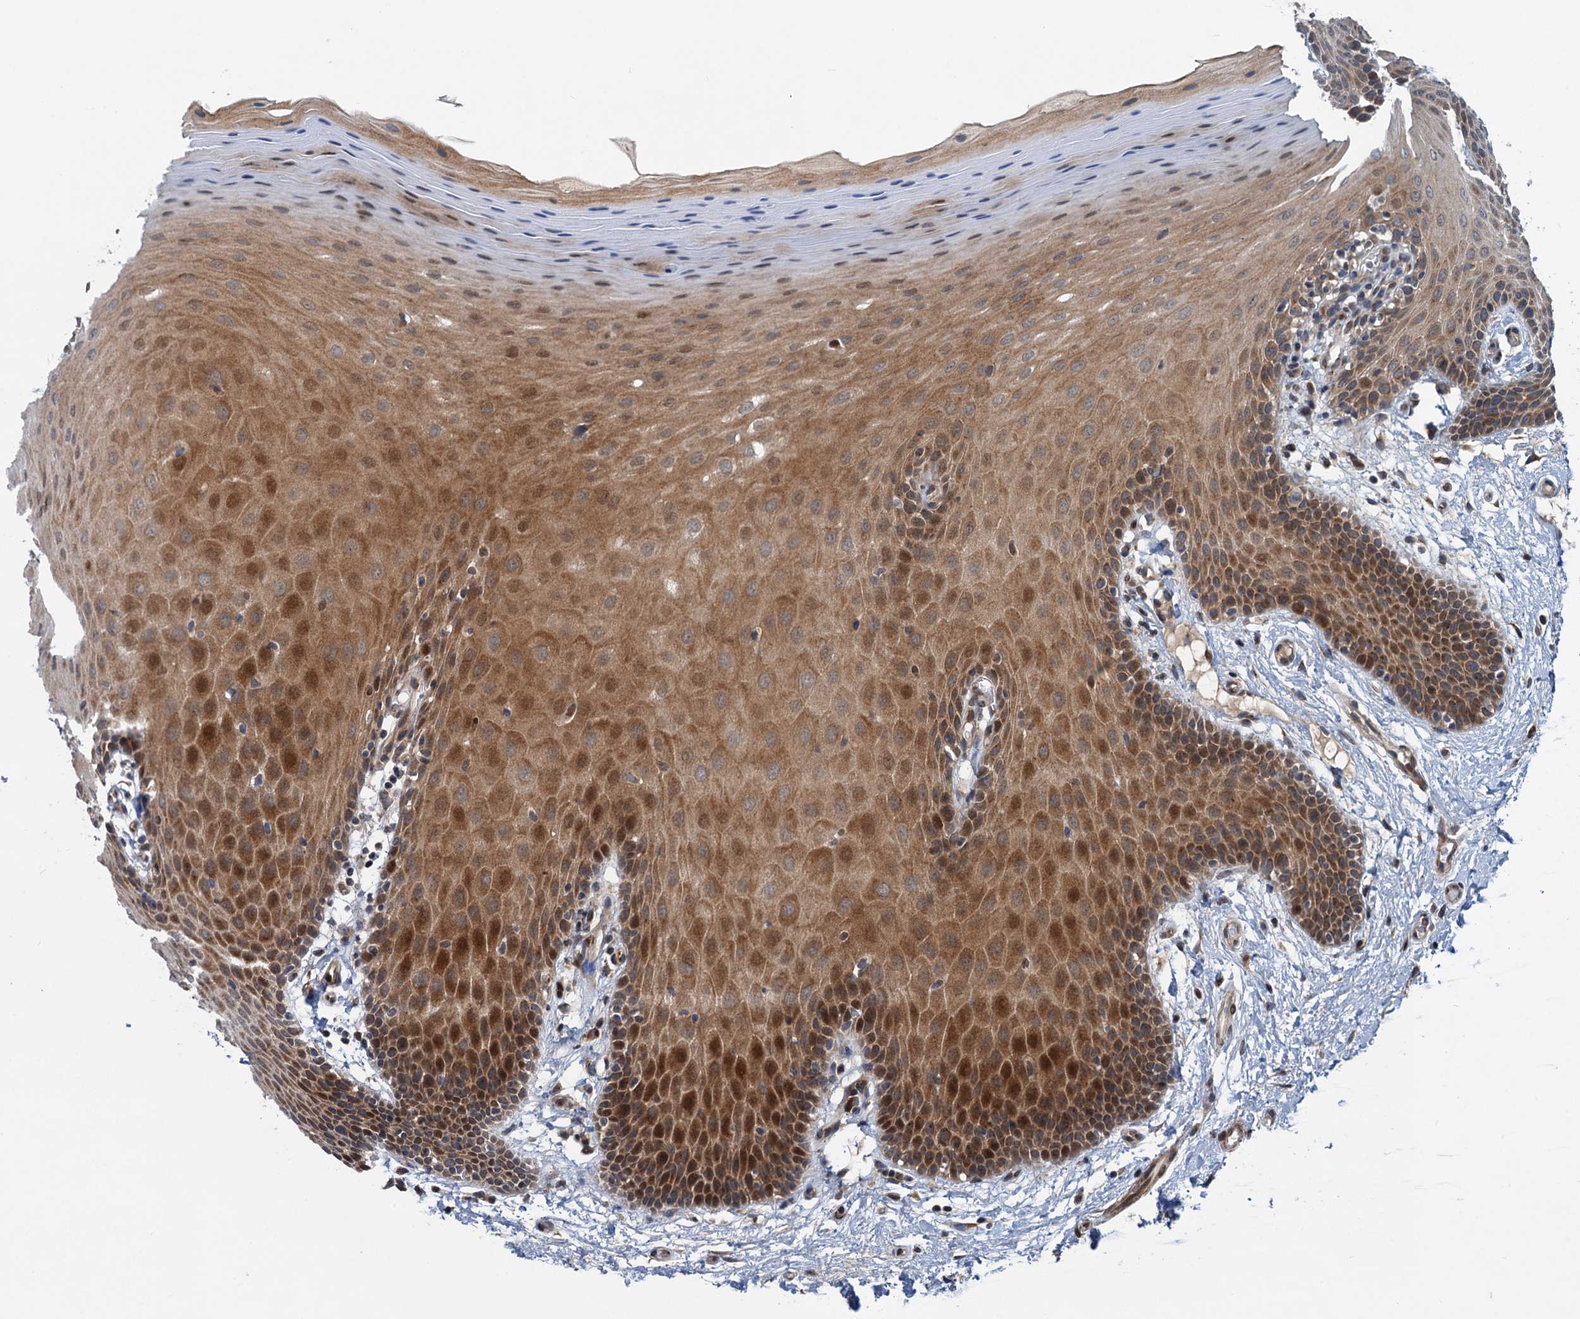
{"staining": {"intensity": "moderate", "quantity": ">75%", "location": "cytoplasmic/membranous,nuclear"}, "tissue": "oral mucosa", "cell_type": "Squamous epithelial cells", "image_type": "normal", "snomed": [{"axis": "morphology", "description": "Normal tissue, NOS"}, {"axis": "topography", "description": "Oral tissue"}, {"axis": "topography", "description": "Tounge, NOS"}], "caption": "IHC of benign human oral mucosa exhibits medium levels of moderate cytoplasmic/membranous,nuclear staining in about >75% of squamous epithelial cells. Nuclei are stained in blue.", "gene": "DYNC2I2", "patient": {"sex": "male", "age": 47}}